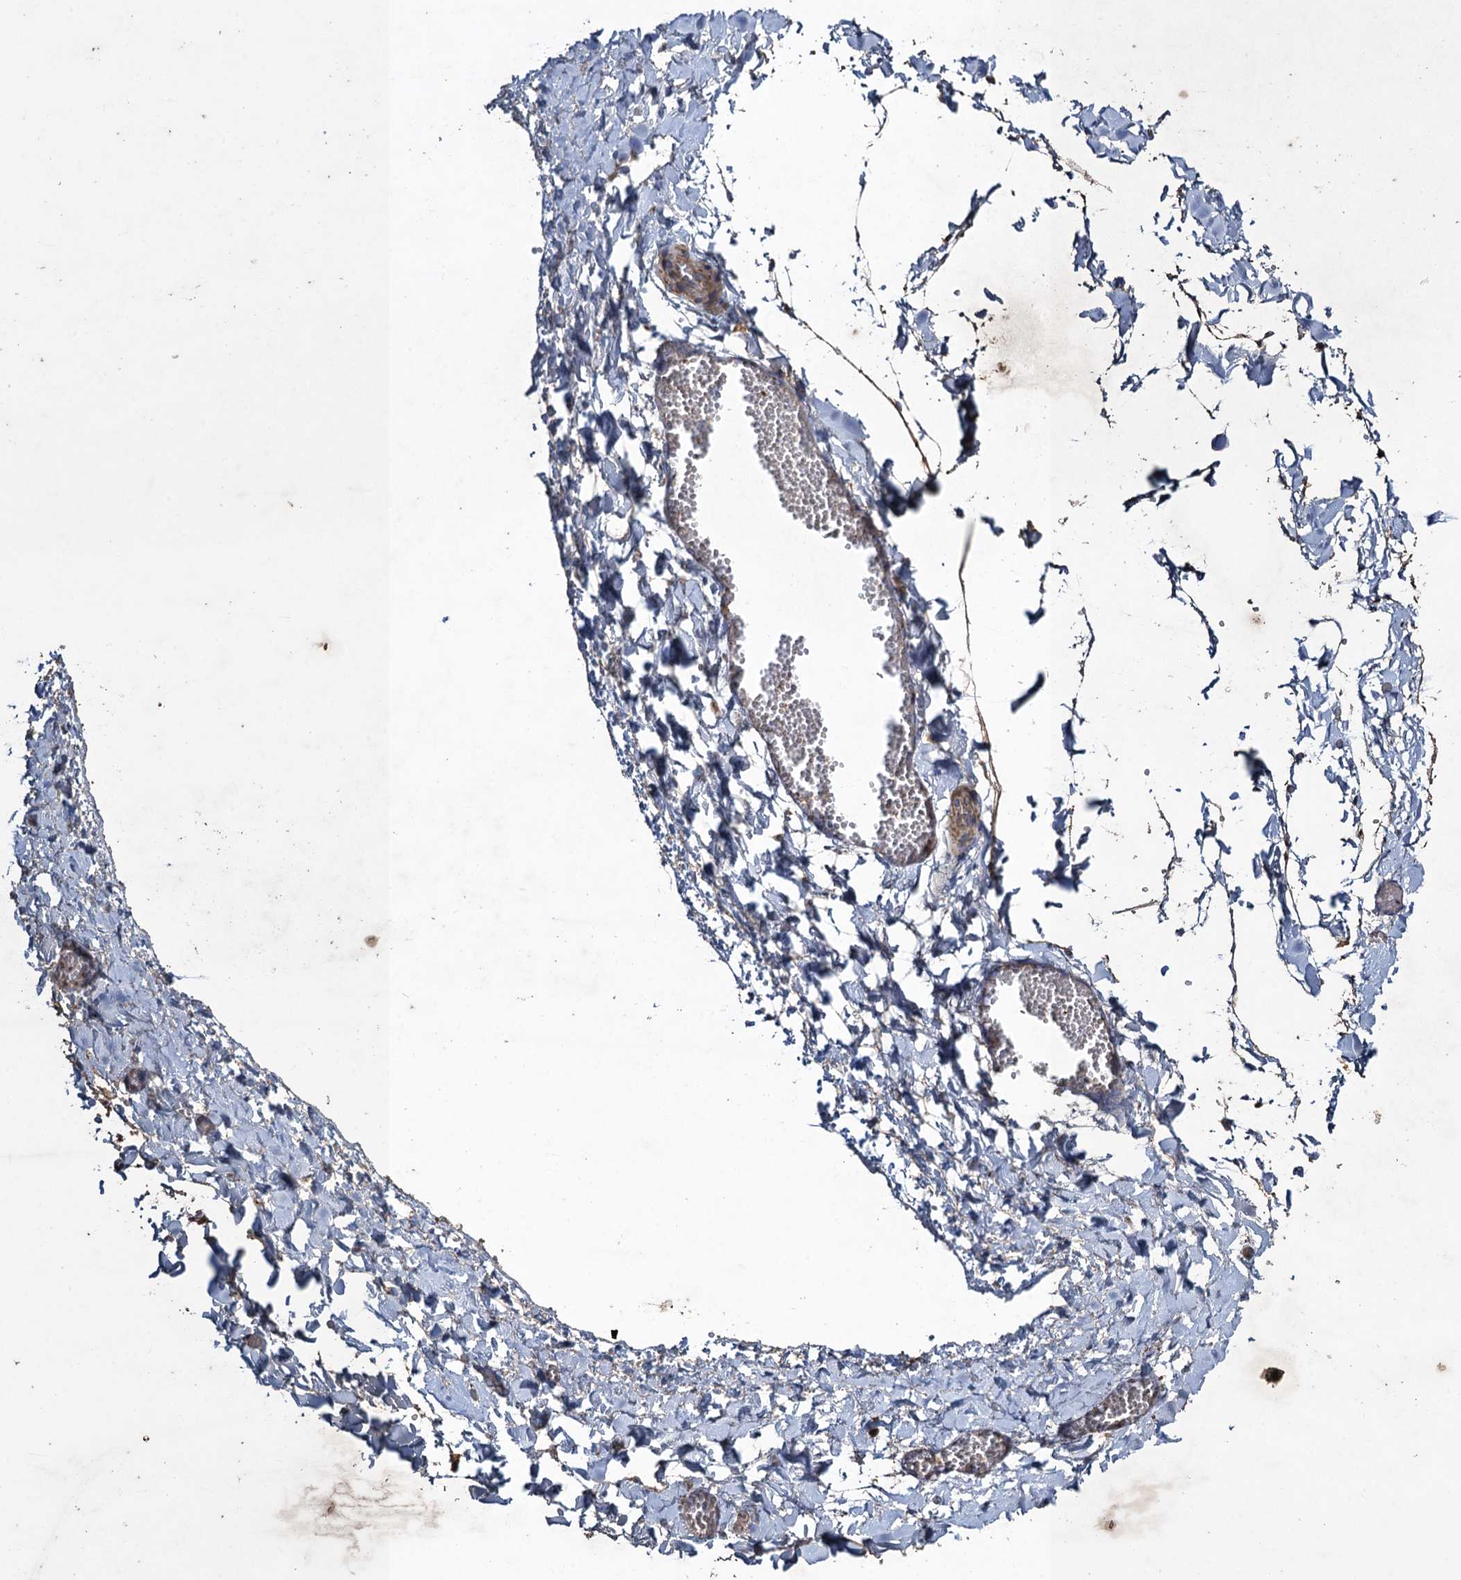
{"staining": {"intensity": "negative", "quantity": "none", "location": "none"}, "tissue": "adipose tissue", "cell_type": "Adipocytes", "image_type": "normal", "snomed": [{"axis": "morphology", "description": "Normal tissue, NOS"}, {"axis": "topography", "description": "Gallbladder"}, {"axis": "topography", "description": "Peripheral nerve tissue"}], "caption": "Immunohistochemistry (IHC) photomicrograph of normal adipose tissue: adipose tissue stained with DAB demonstrates no significant protein staining in adipocytes.", "gene": "CNTN5", "patient": {"sex": "male", "age": 38}}